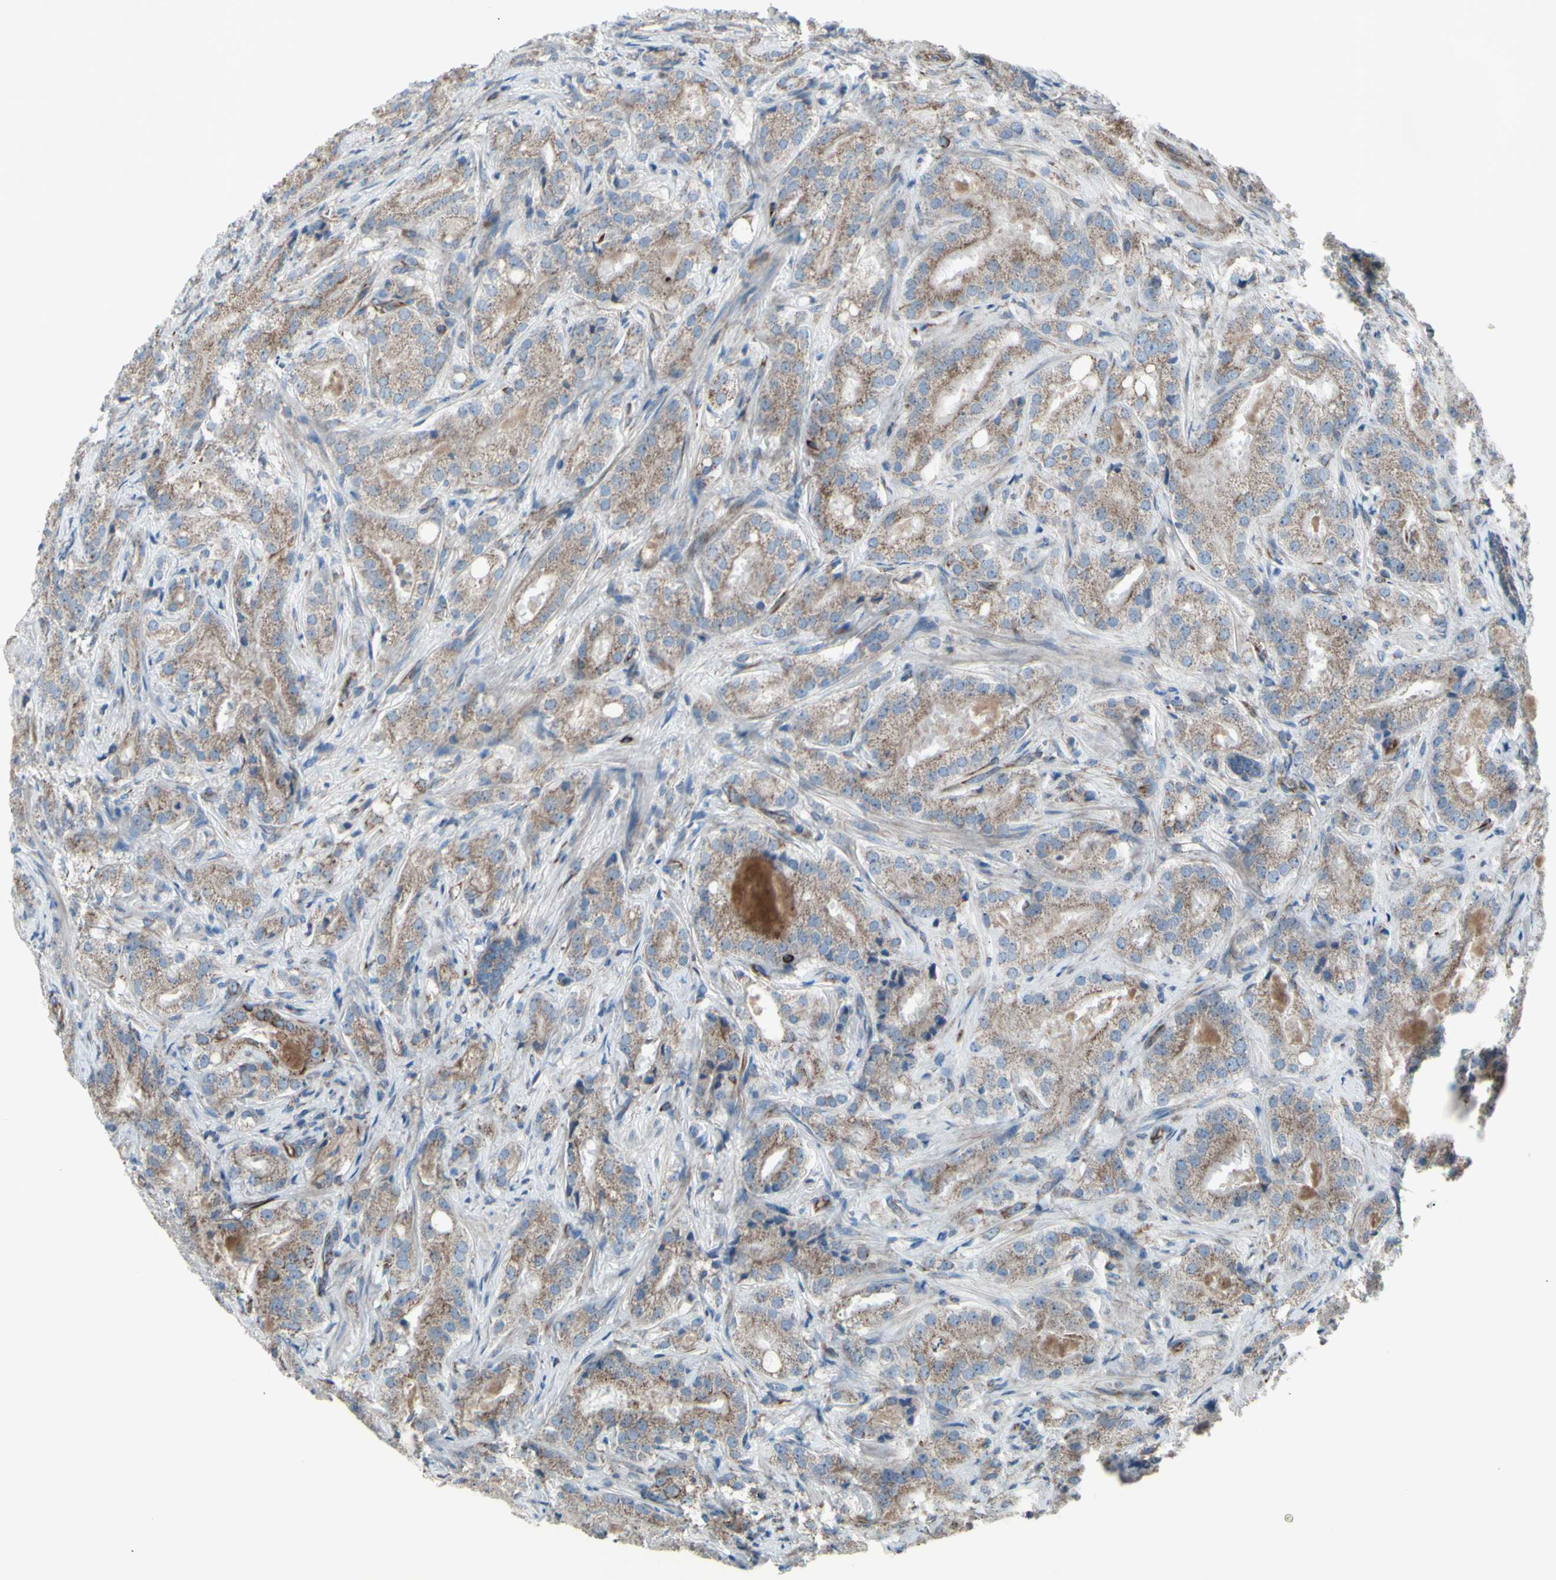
{"staining": {"intensity": "moderate", "quantity": ">75%", "location": "cytoplasmic/membranous"}, "tissue": "prostate cancer", "cell_type": "Tumor cells", "image_type": "cancer", "snomed": [{"axis": "morphology", "description": "Adenocarcinoma, High grade"}, {"axis": "topography", "description": "Prostate"}], "caption": "Tumor cells demonstrate medium levels of moderate cytoplasmic/membranous staining in approximately >75% of cells in human prostate cancer (high-grade adenocarcinoma).", "gene": "EMC7", "patient": {"sex": "male", "age": 64}}